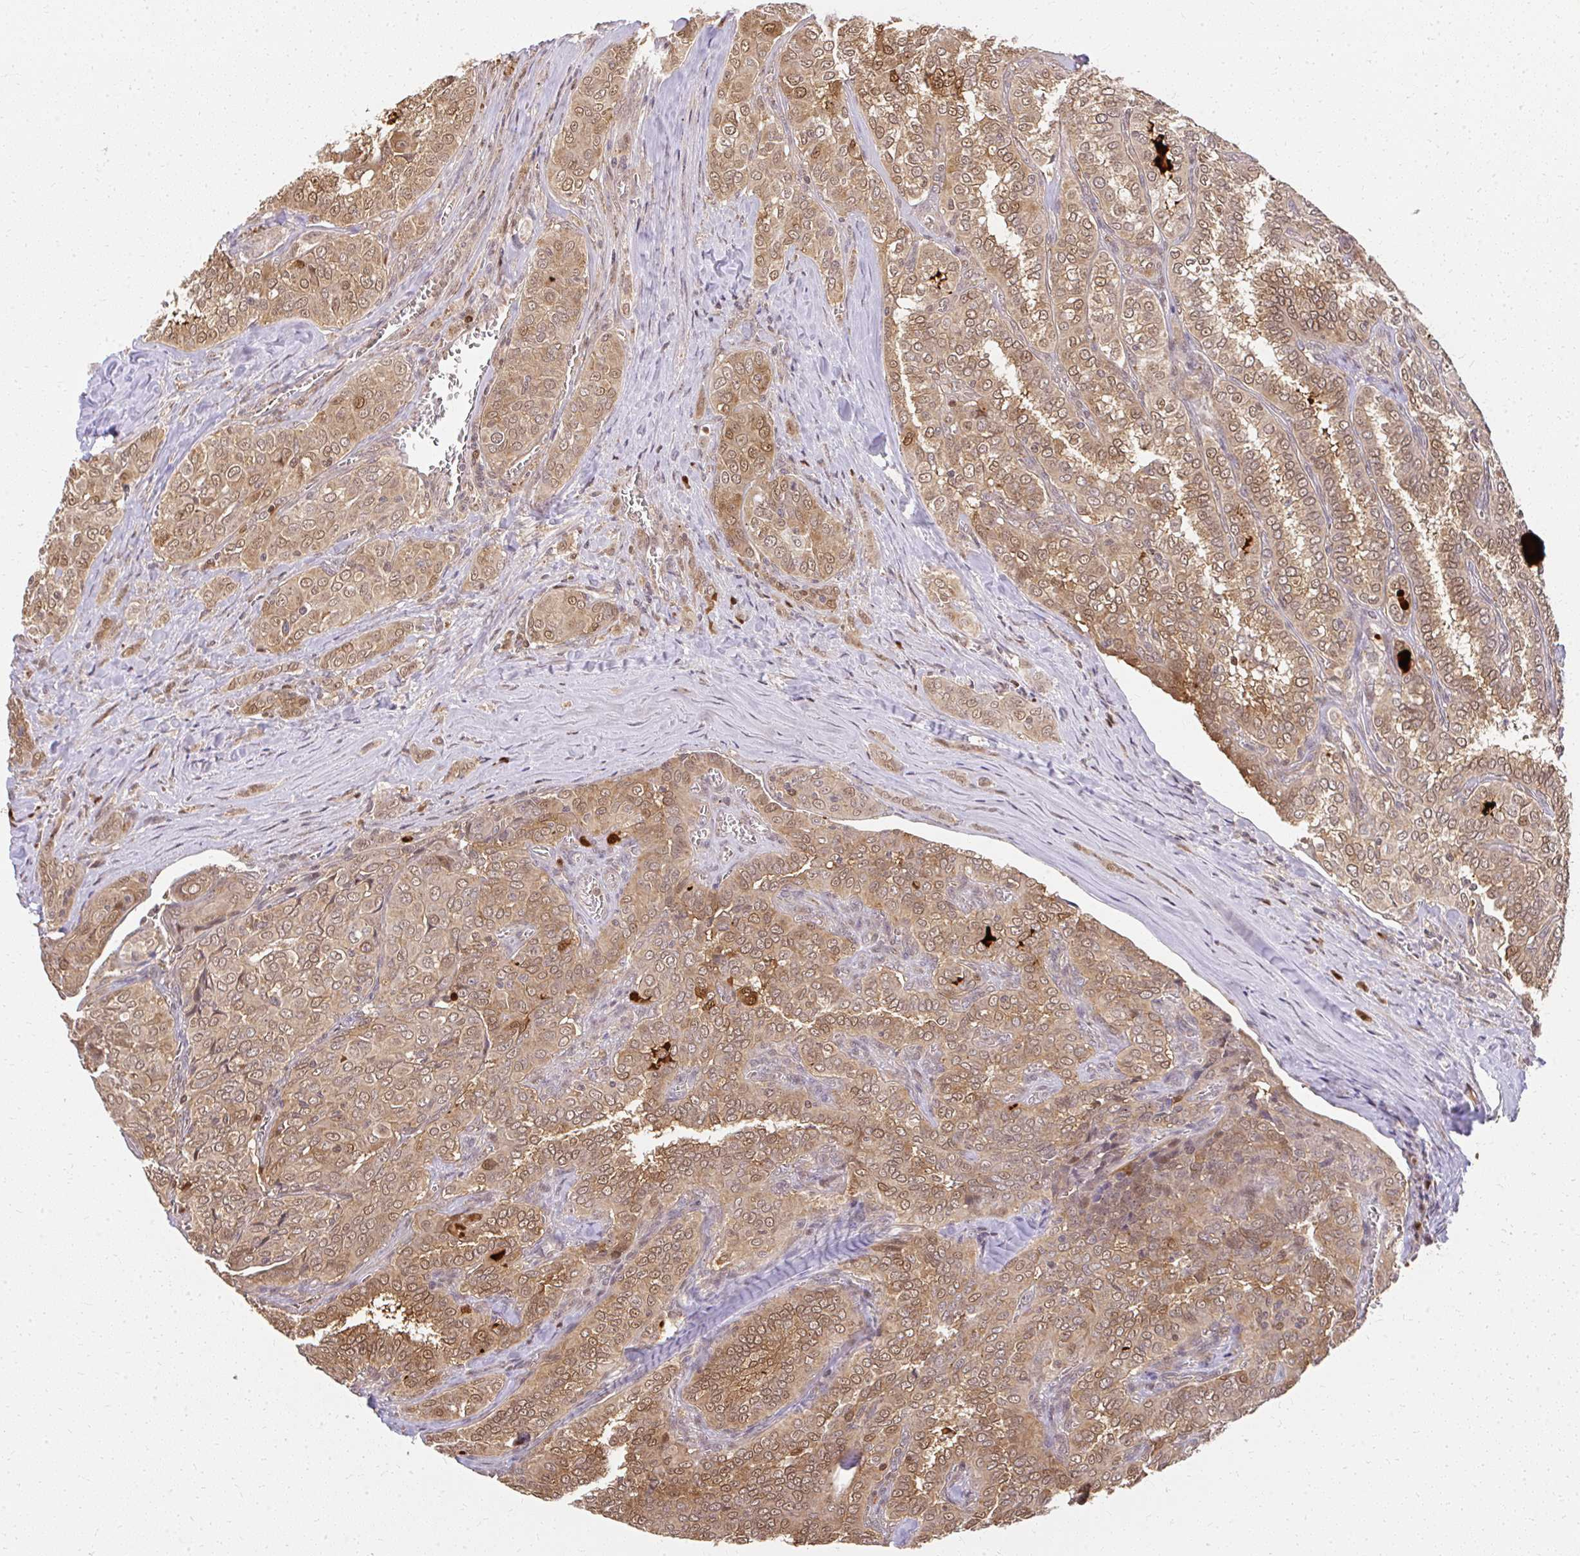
{"staining": {"intensity": "moderate", "quantity": ">75%", "location": "cytoplasmic/membranous,nuclear"}, "tissue": "thyroid cancer", "cell_type": "Tumor cells", "image_type": "cancer", "snomed": [{"axis": "morphology", "description": "Papillary adenocarcinoma, NOS"}, {"axis": "topography", "description": "Thyroid gland"}], "caption": "Immunohistochemical staining of papillary adenocarcinoma (thyroid) reveals moderate cytoplasmic/membranous and nuclear protein positivity in approximately >75% of tumor cells.", "gene": "LARS2", "patient": {"sex": "female", "age": 30}}